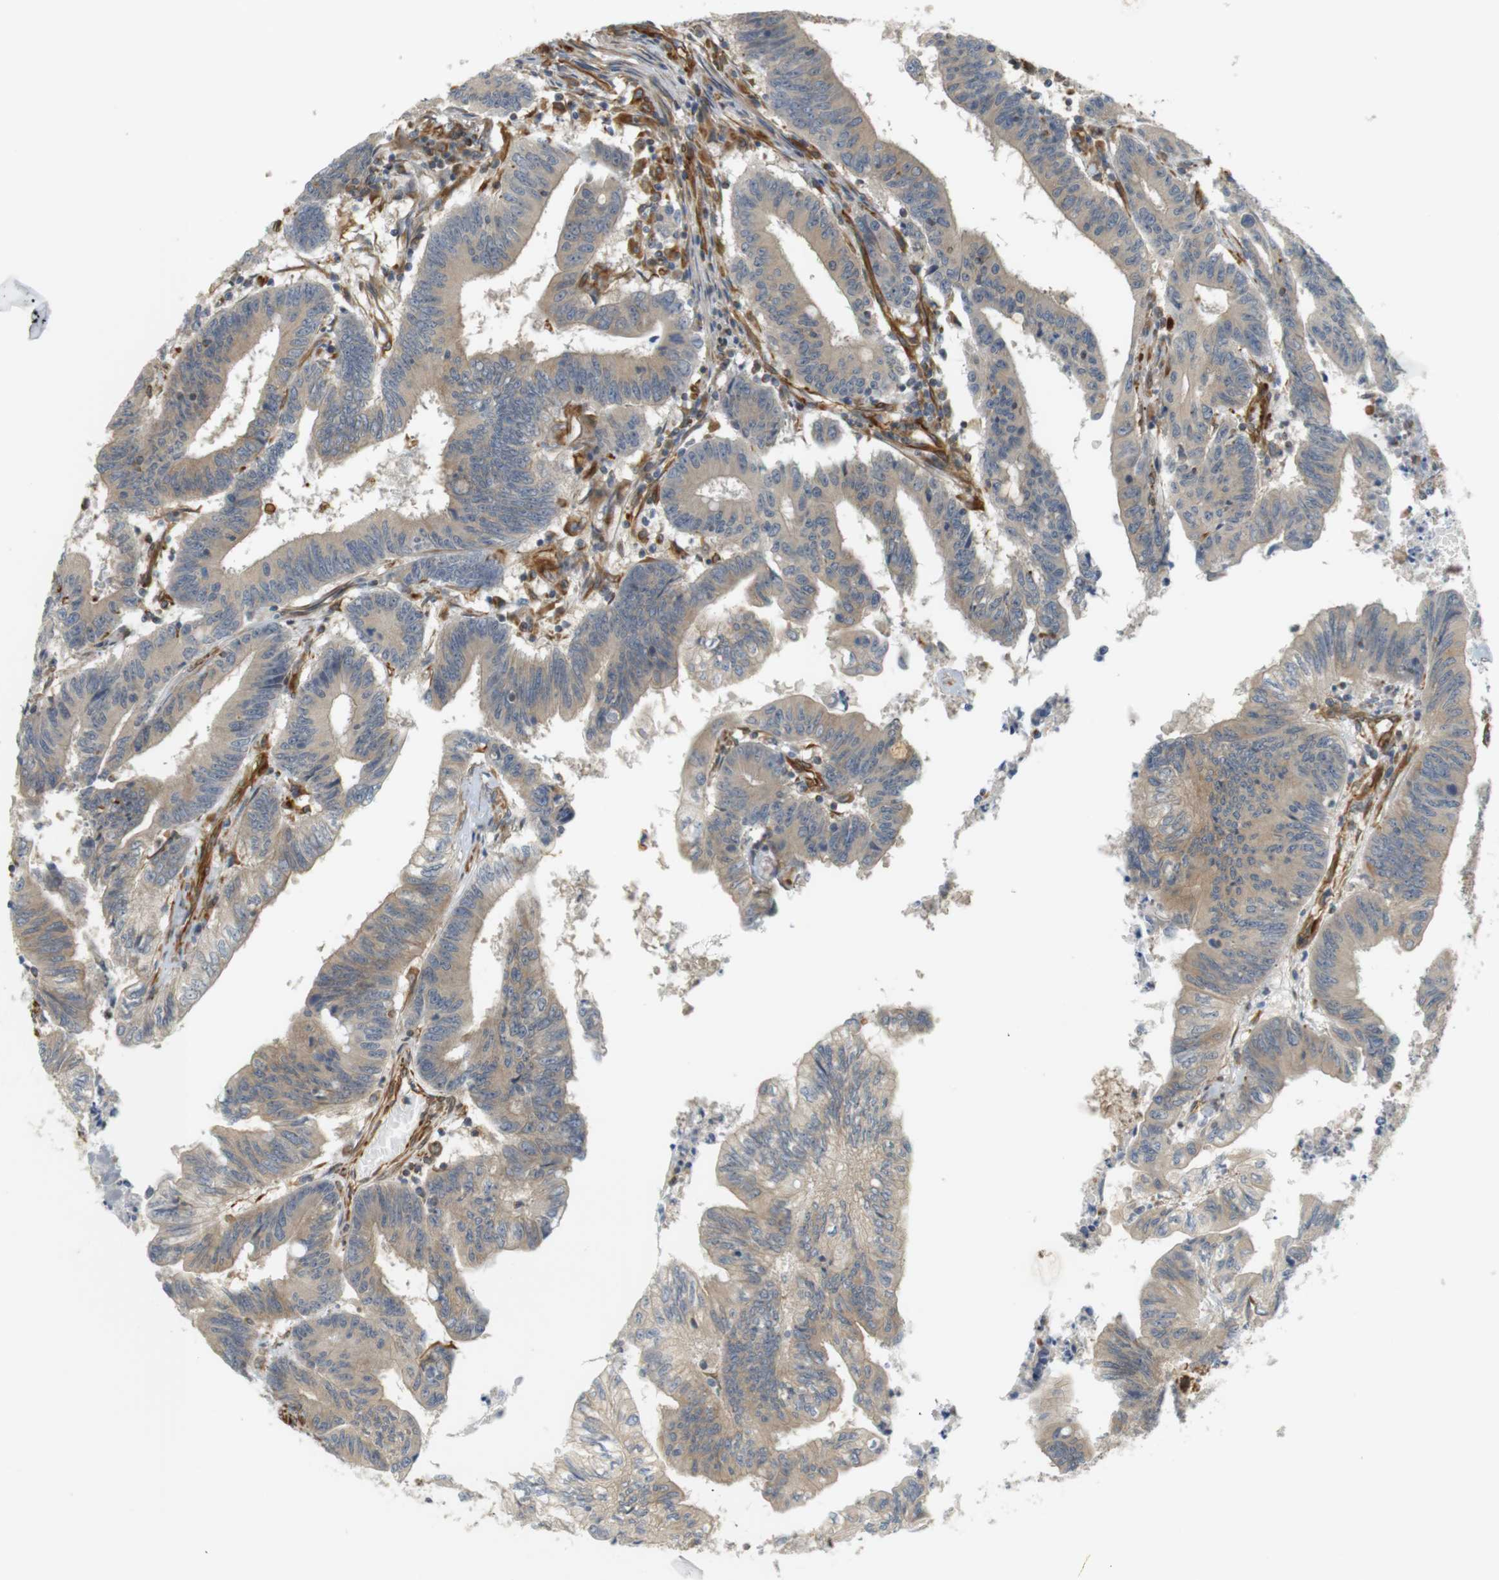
{"staining": {"intensity": "weak", "quantity": ">75%", "location": "cytoplasmic/membranous"}, "tissue": "colorectal cancer", "cell_type": "Tumor cells", "image_type": "cancer", "snomed": [{"axis": "morphology", "description": "Adenocarcinoma, NOS"}, {"axis": "topography", "description": "Colon"}], "caption": "A low amount of weak cytoplasmic/membranous staining is identified in approximately >75% of tumor cells in adenocarcinoma (colorectal) tissue. (DAB (3,3'-diaminobenzidine) IHC with brightfield microscopy, high magnification).", "gene": "CYTH3", "patient": {"sex": "male", "age": 45}}